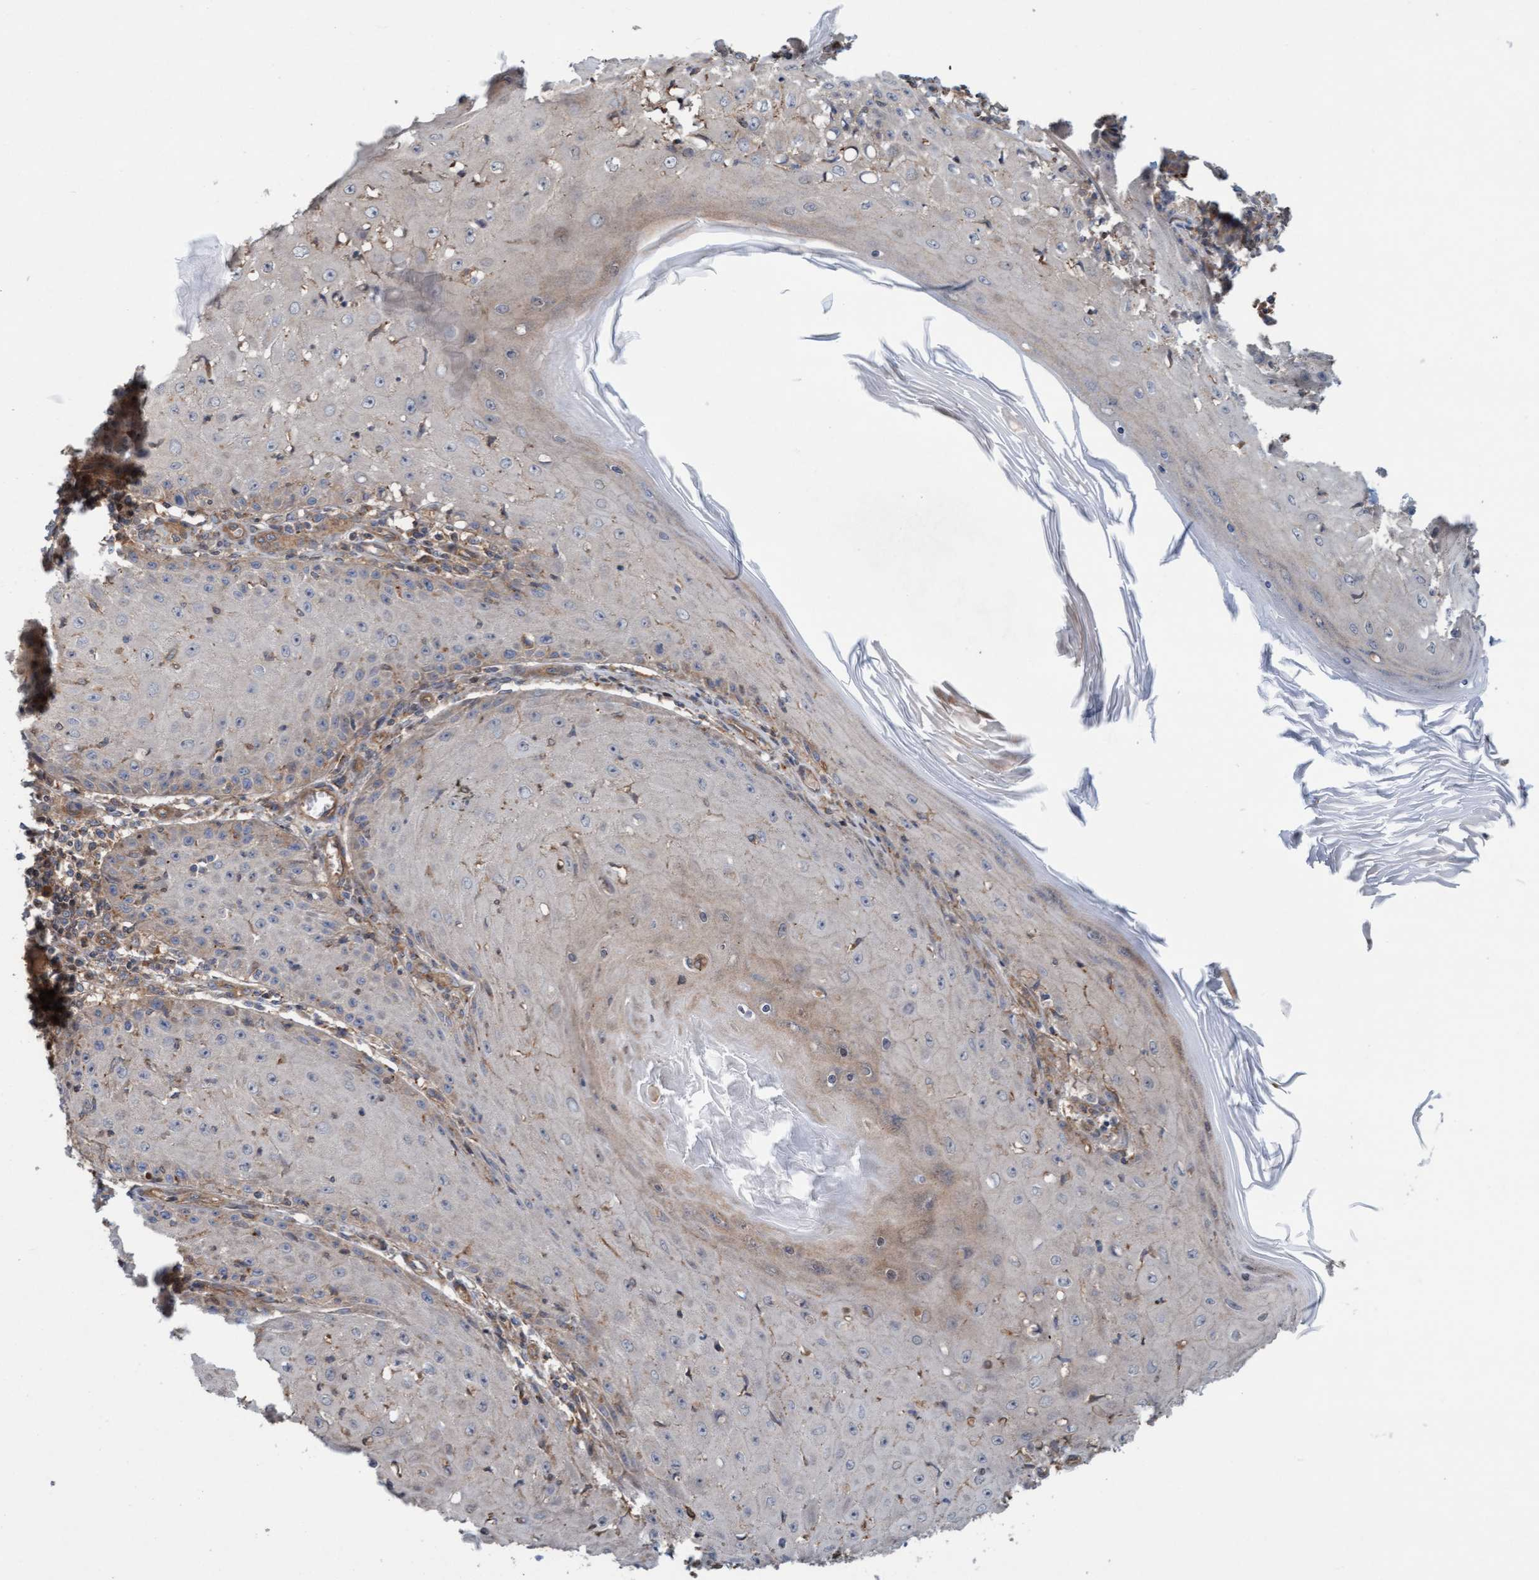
{"staining": {"intensity": "negative", "quantity": "none", "location": "none"}, "tissue": "skin cancer", "cell_type": "Tumor cells", "image_type": "cancer", "snomed": [{"axis": "morphology", "description": "Squamous cell carcinoma, NOS"}, {"axis": "topography", "description": "Skin"}], "caption": "Immunohistochemical staining of squamous cell carcinoma (skin) reveals no significant positivity in tumor cells.", "gene": "ERAL1", "patient": {"sex": "female", "age": 73}}